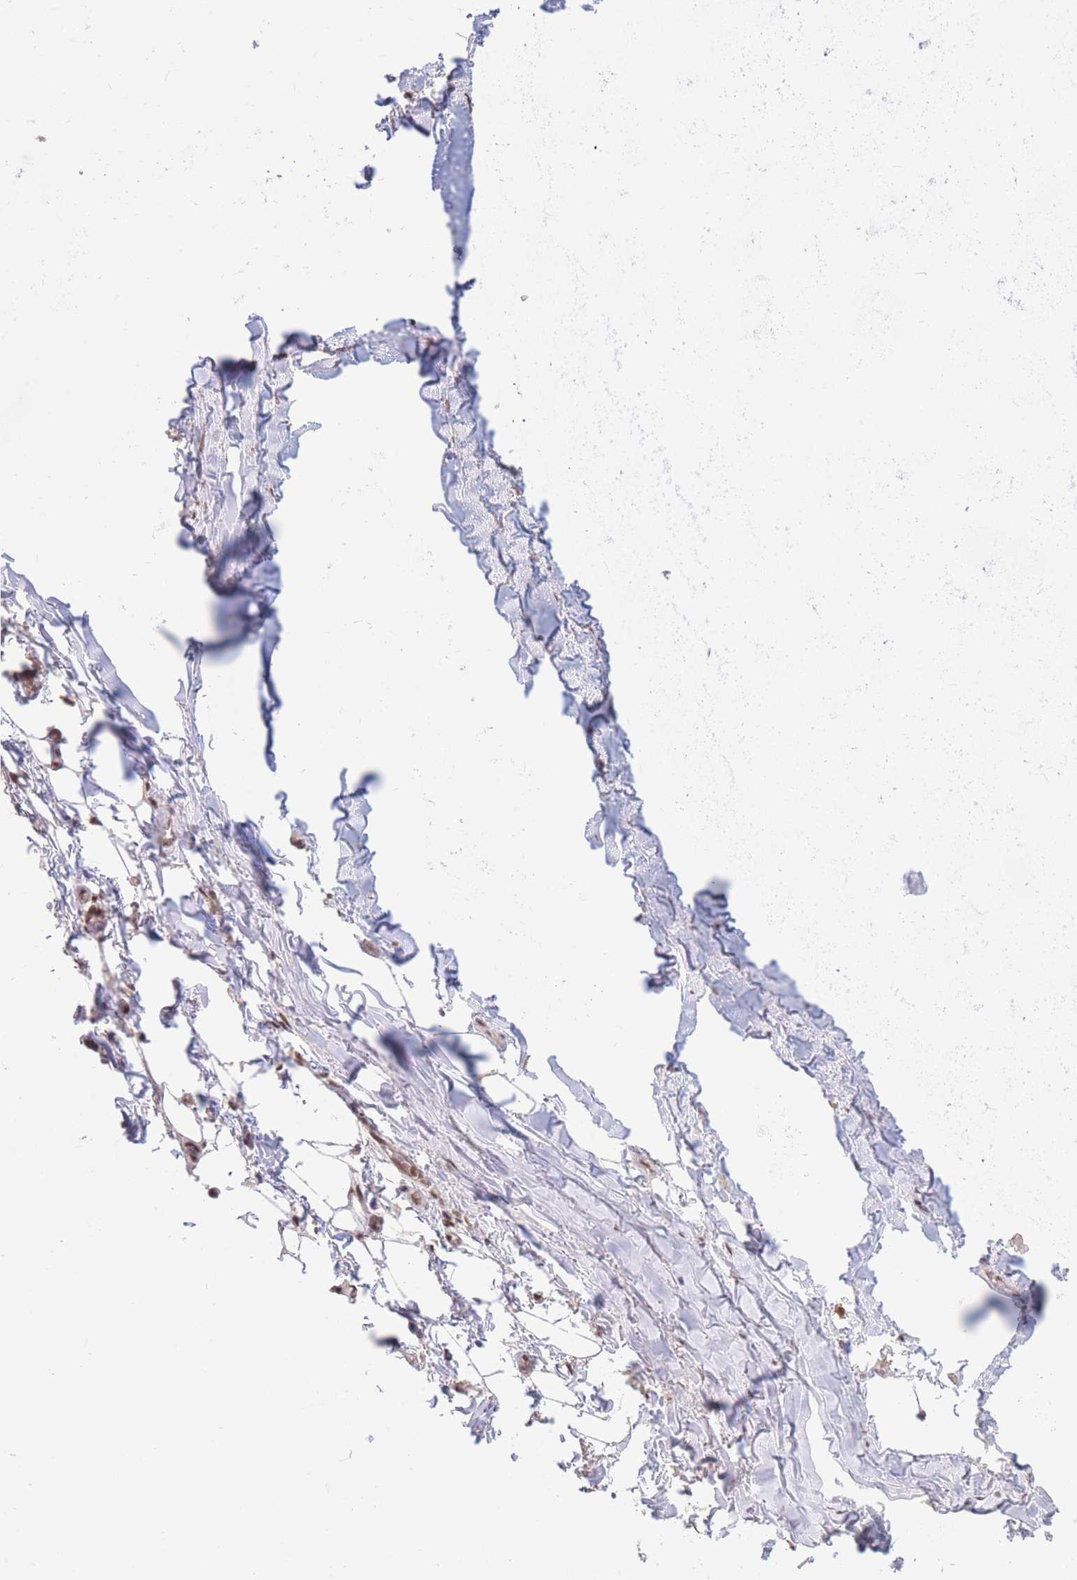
{"staining": {"intensity": "negative", "quantity": "none", "location": "none"}, "tissue": "adipose tissue", "cell_type": "Adipocytes", "image_type": "normal", "snomed": [{"axis": "morphology", "description": "Normal tissue, NOS"}, {"axis": "topography", "description": "Cartilage tissue"}, {"axis": "topography", "description": "Bronchus"}], "caption": "Unremarkable adipose tissue was stained to show a protein in brown. There is no significant staining in adipocytes. Brightfield microscopy of immunohistochemistry (IHC) stained with DAB (3,3'-diaminobenzidine) (brown) and hematoxylin (blue), captured at high magnification.", "gene": "SMAD9", "patient": {"sex": "male", "age": 63}}